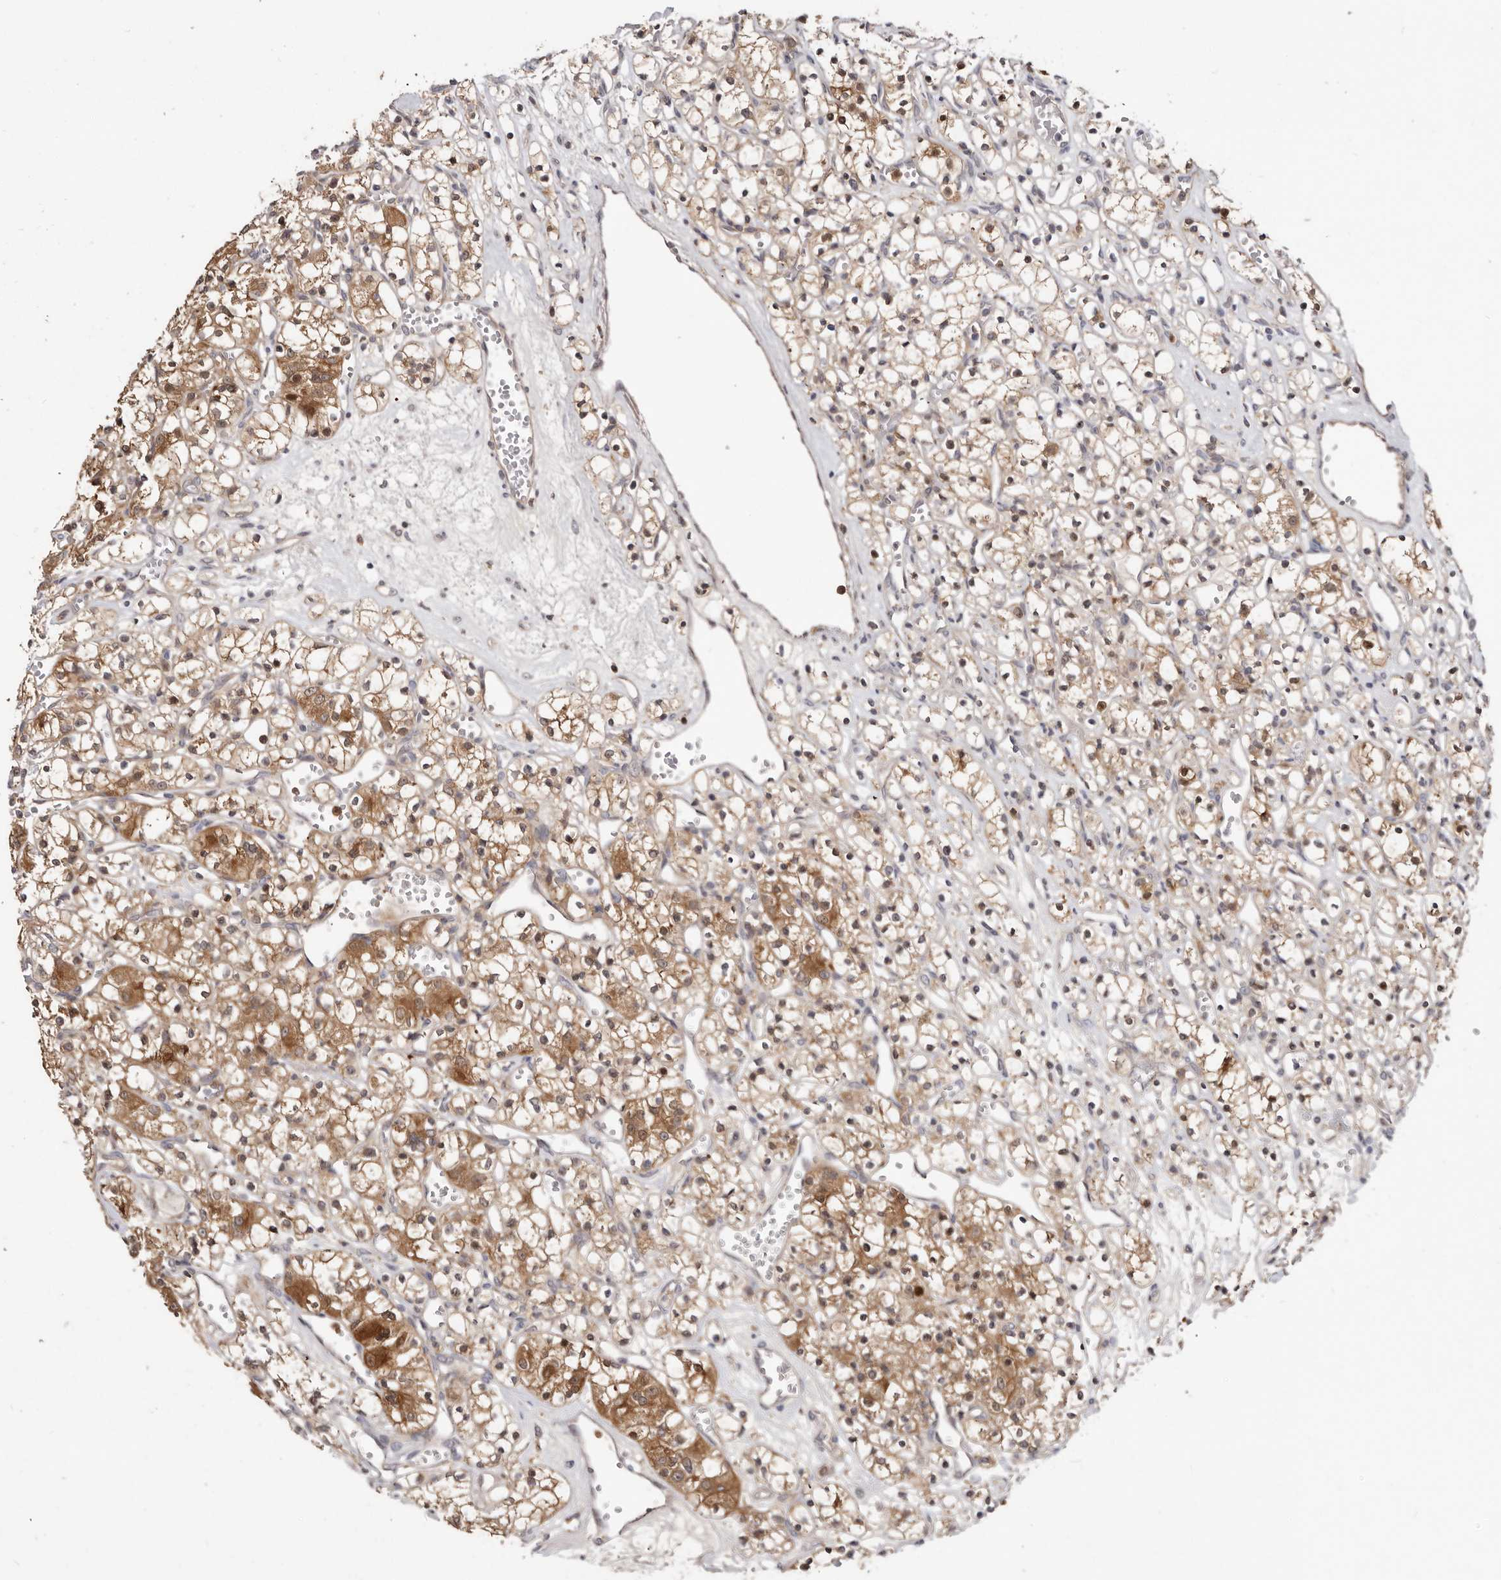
{"staining": {"intensity": "moderate", "quantity": ">75%", "location": "cytoplasmic/membranous"}, "tissue": "renal cancer", "cell_type": "Tumor cells", "image_type": "cancer", "snomed": [{"axis": "morphology", "description": "Adenocarcinoma, NOS"}, {"axis": "topography", "description": "Kidney"}], "caption": "Immunohistochemistry micrograph of human renal cancer stained for a protein (brown), which reveals medium levels of moderate cytoplasmic/membranous expression in about >75% of tumor cells.", "gene": "TC2N", "patient": {"sex": "female", "age": 59}}